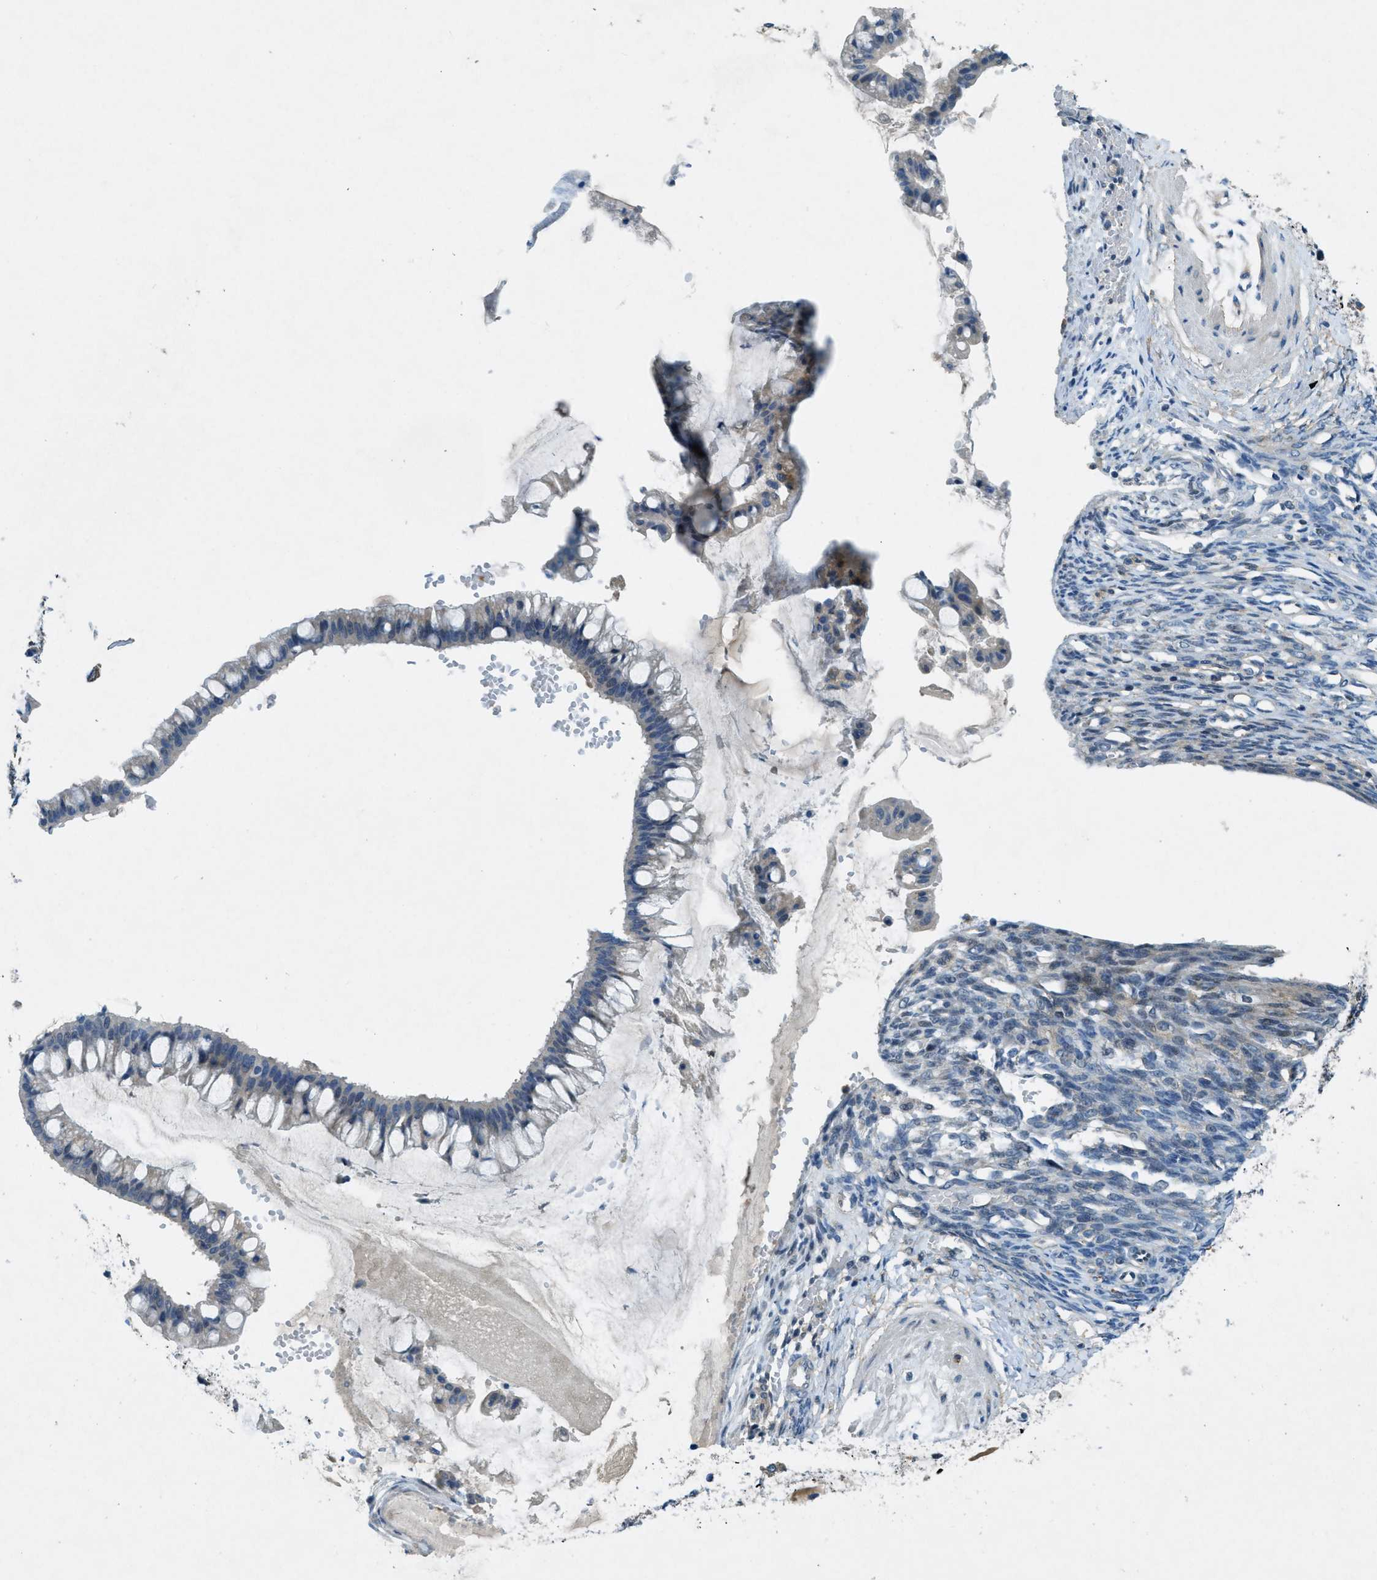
{"staining": {"intensity": "negative", "quantity": "none", "location": "none"}, "tissue": "ovarian cancer", "cell_type": "Tumor cells", "image_type": "cancer", "snomed": [{"axis": "morphology", "description": "Cystadenocarcinoma, mucinous, NOS"}, {"axis": "topography", "description": "Ovary"}], "caption": "Protein analysis of mucinous cystadenocarcinoma (ovarian) reveals no significant positivity in tumor cells.", "gene": "SNX14", "patient": {"sex": "female", "age": 73}}